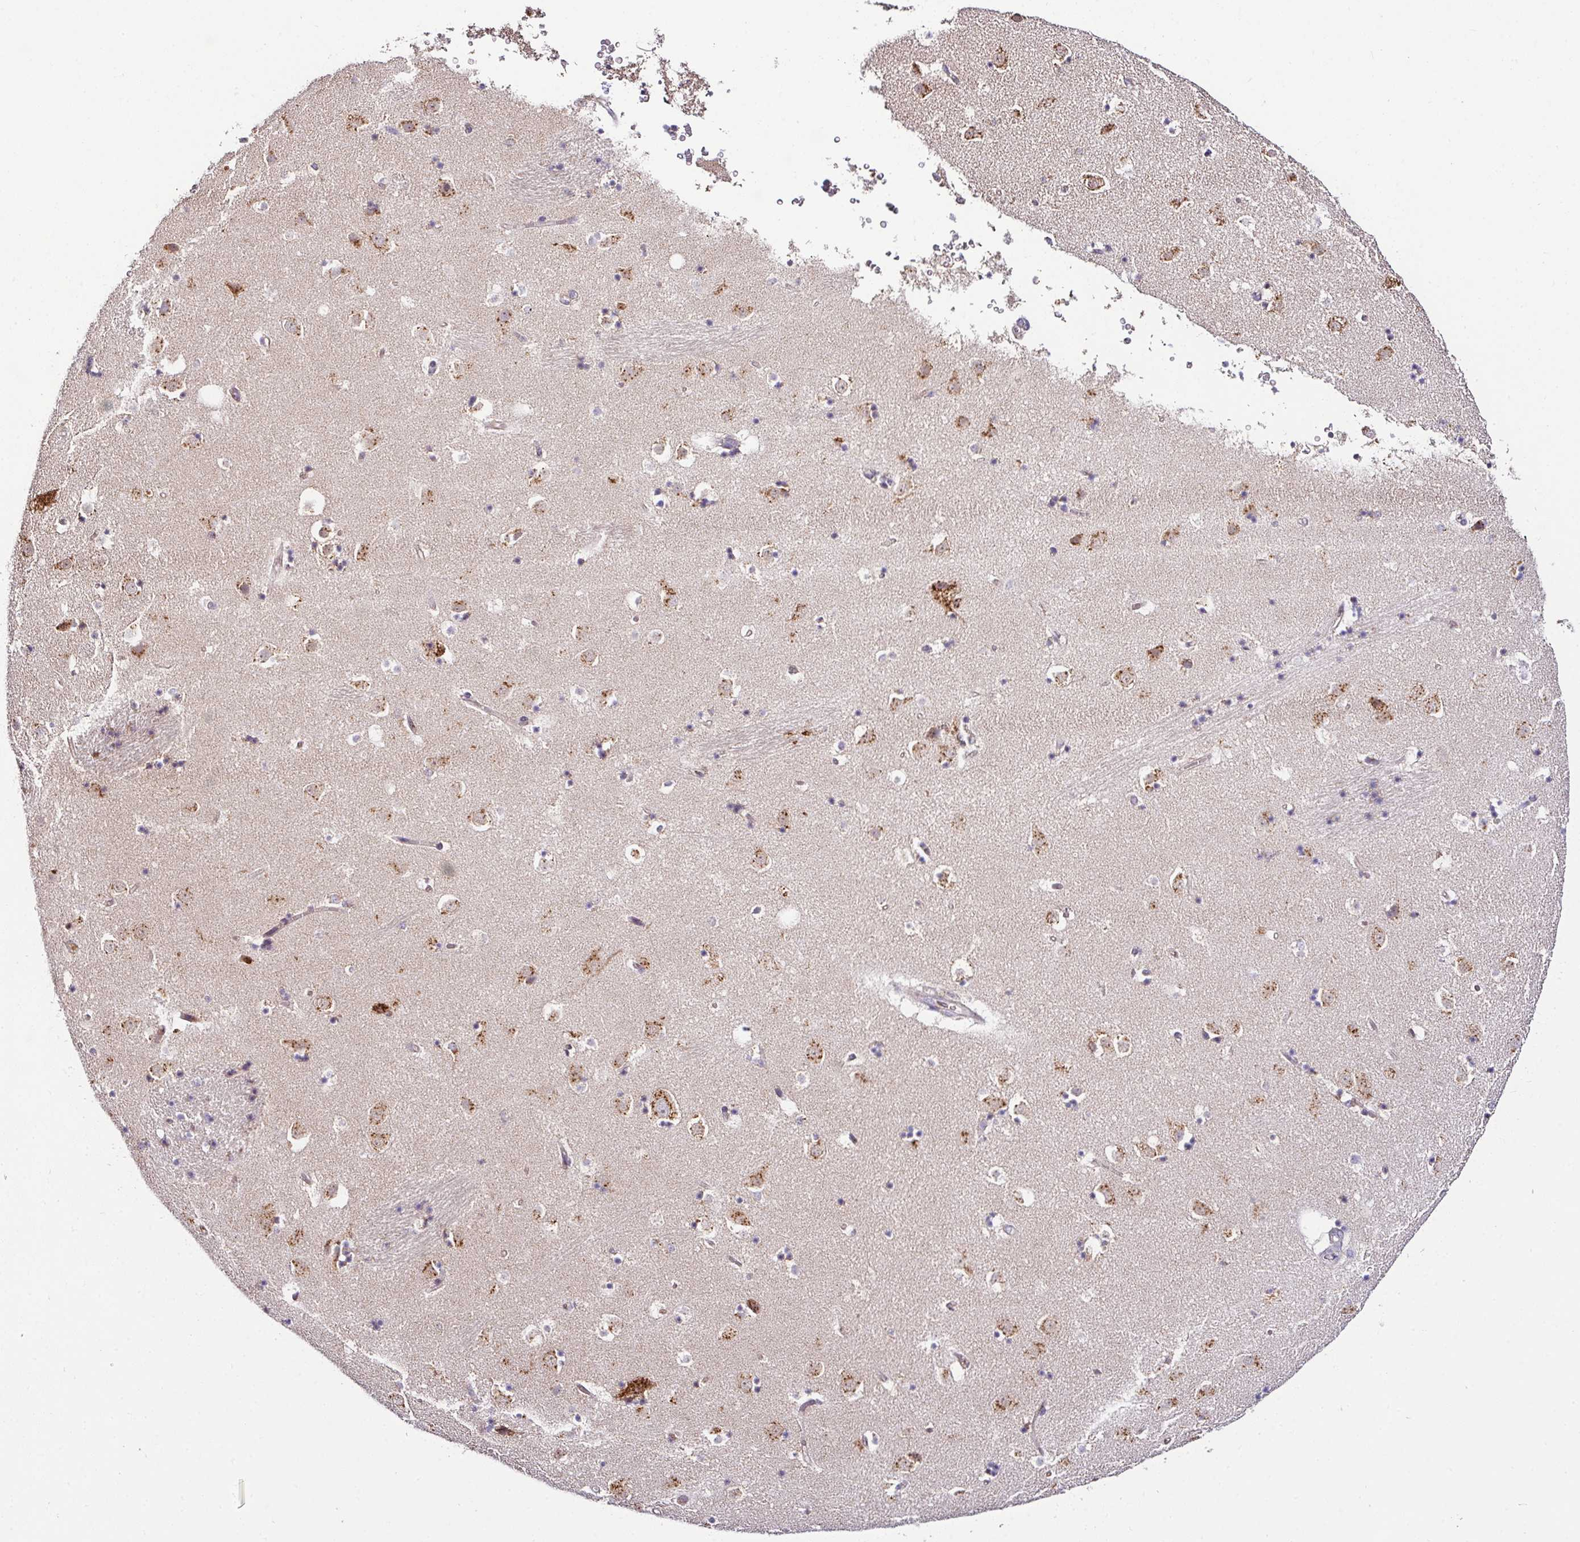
{"staining": {"intensity": "moderate", "quantity": "<25%", "location": "cytoplasmic/membranous"}, "tissue": "caudate", "cell_type": "Glial cells", "image_type": "normal", "snomed": [{"axis": "morphology", "description": "Normal tissue, NOS"}, {"axis": "topography", "description": "Lateral ventricle wall"}], "caption": "Brown immunohistochemical staining in benign caudate demonstrates moderate cytoplasmic/membranous positivity in approximately <25% of glial cells.", "gene": "CPD", "patient": {"sex": "male", "age": 58}}